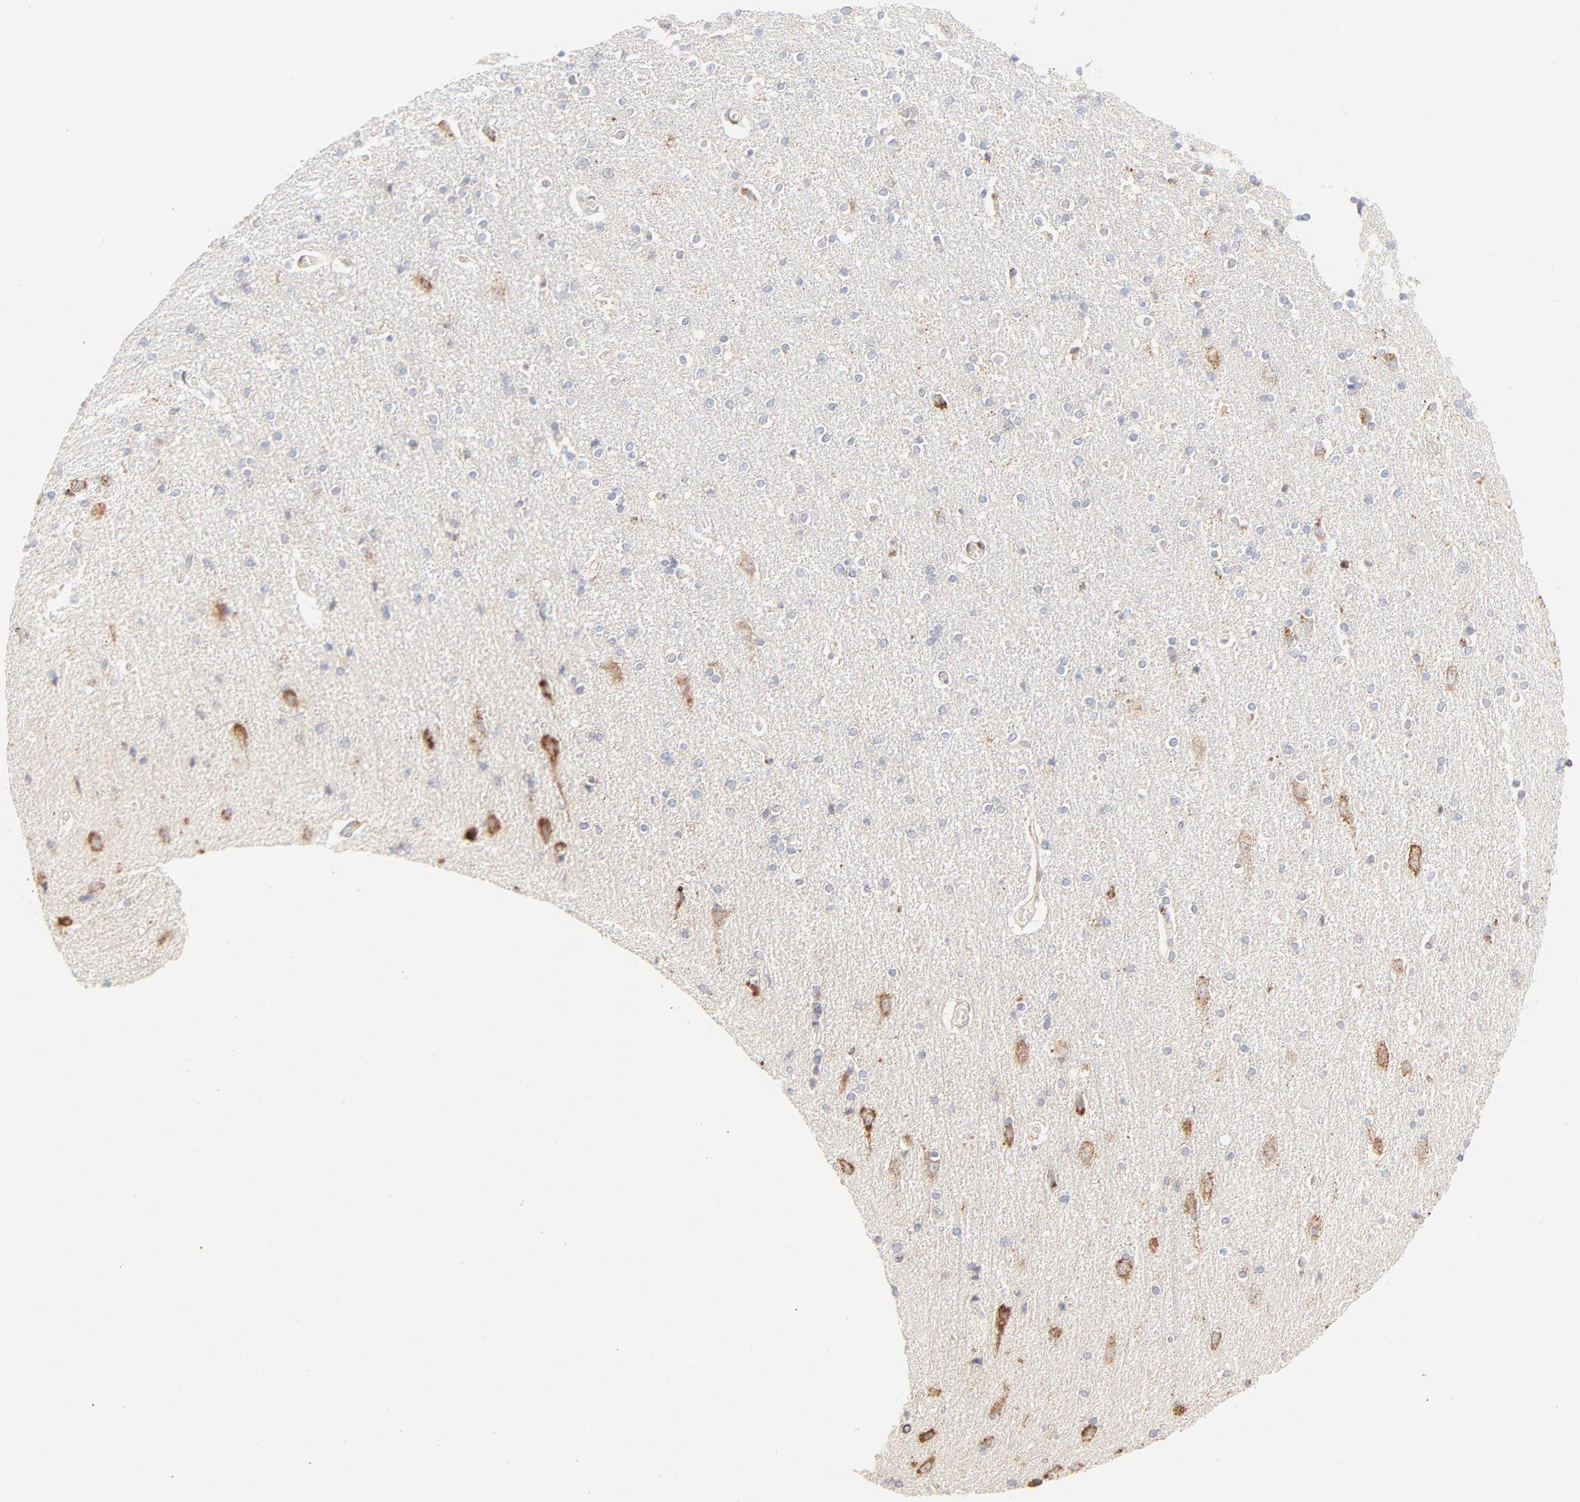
{"staining": {"intensity": "negative", "quantity": "none", "location": "none"}, "tissue": "caudate", "cell_type": "Glial cells", "image_type": "normal", "snomed": [{"axis": "morphology", "description": "Normal tissue, NOS"}, {"axis": "topography", "description": "Lateral ventricle wall"}], "caption": "IHC micrograph of normal caudate: human caudate stained with DAB exhibits no significant protein staining in glial cells.", "gene": "PARP12", "patient": {"sex": "female", "age": 54}}